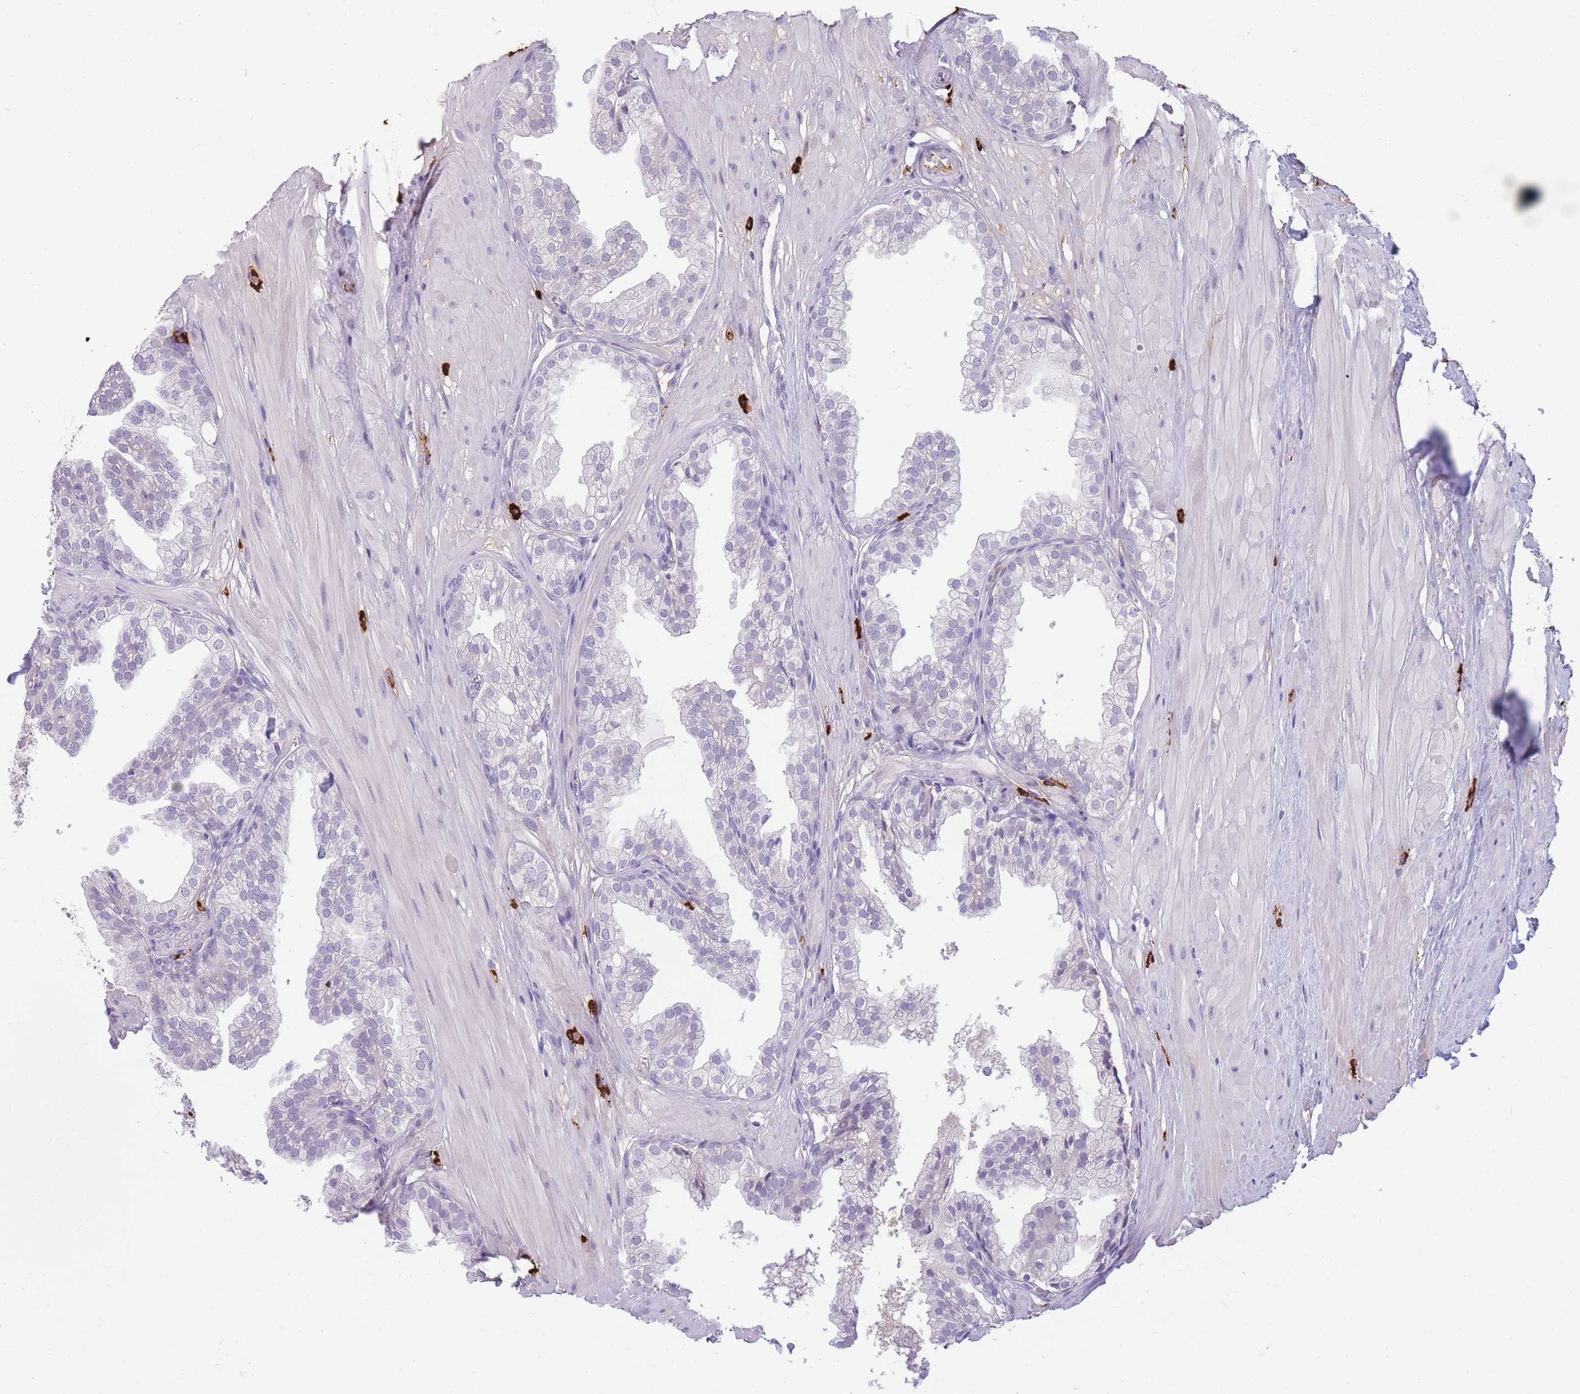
{"staining": {"intensity": "negative", "quantity": "none", "location": "none"}, "tissue": "prostate", "cell_type": "Glandular cells", "image_type": "normal", "snomed": [{"axis": "morphology", "description": "Normal tissue, NOS"}, {"axis": "topography", "description": "Prostate"}, {"axis": "topography", "description": "Peripheral nerve tissue"}], "caption": "The image exhibits no staining of glandular cells in normal prostate. (Stains: DAB IHC with hematoxylin counter stain, Microscopy: brightfield microscopy at high magnification).", "gene": "TPSD1", "patient": {"sex": "male", "age": 55}}